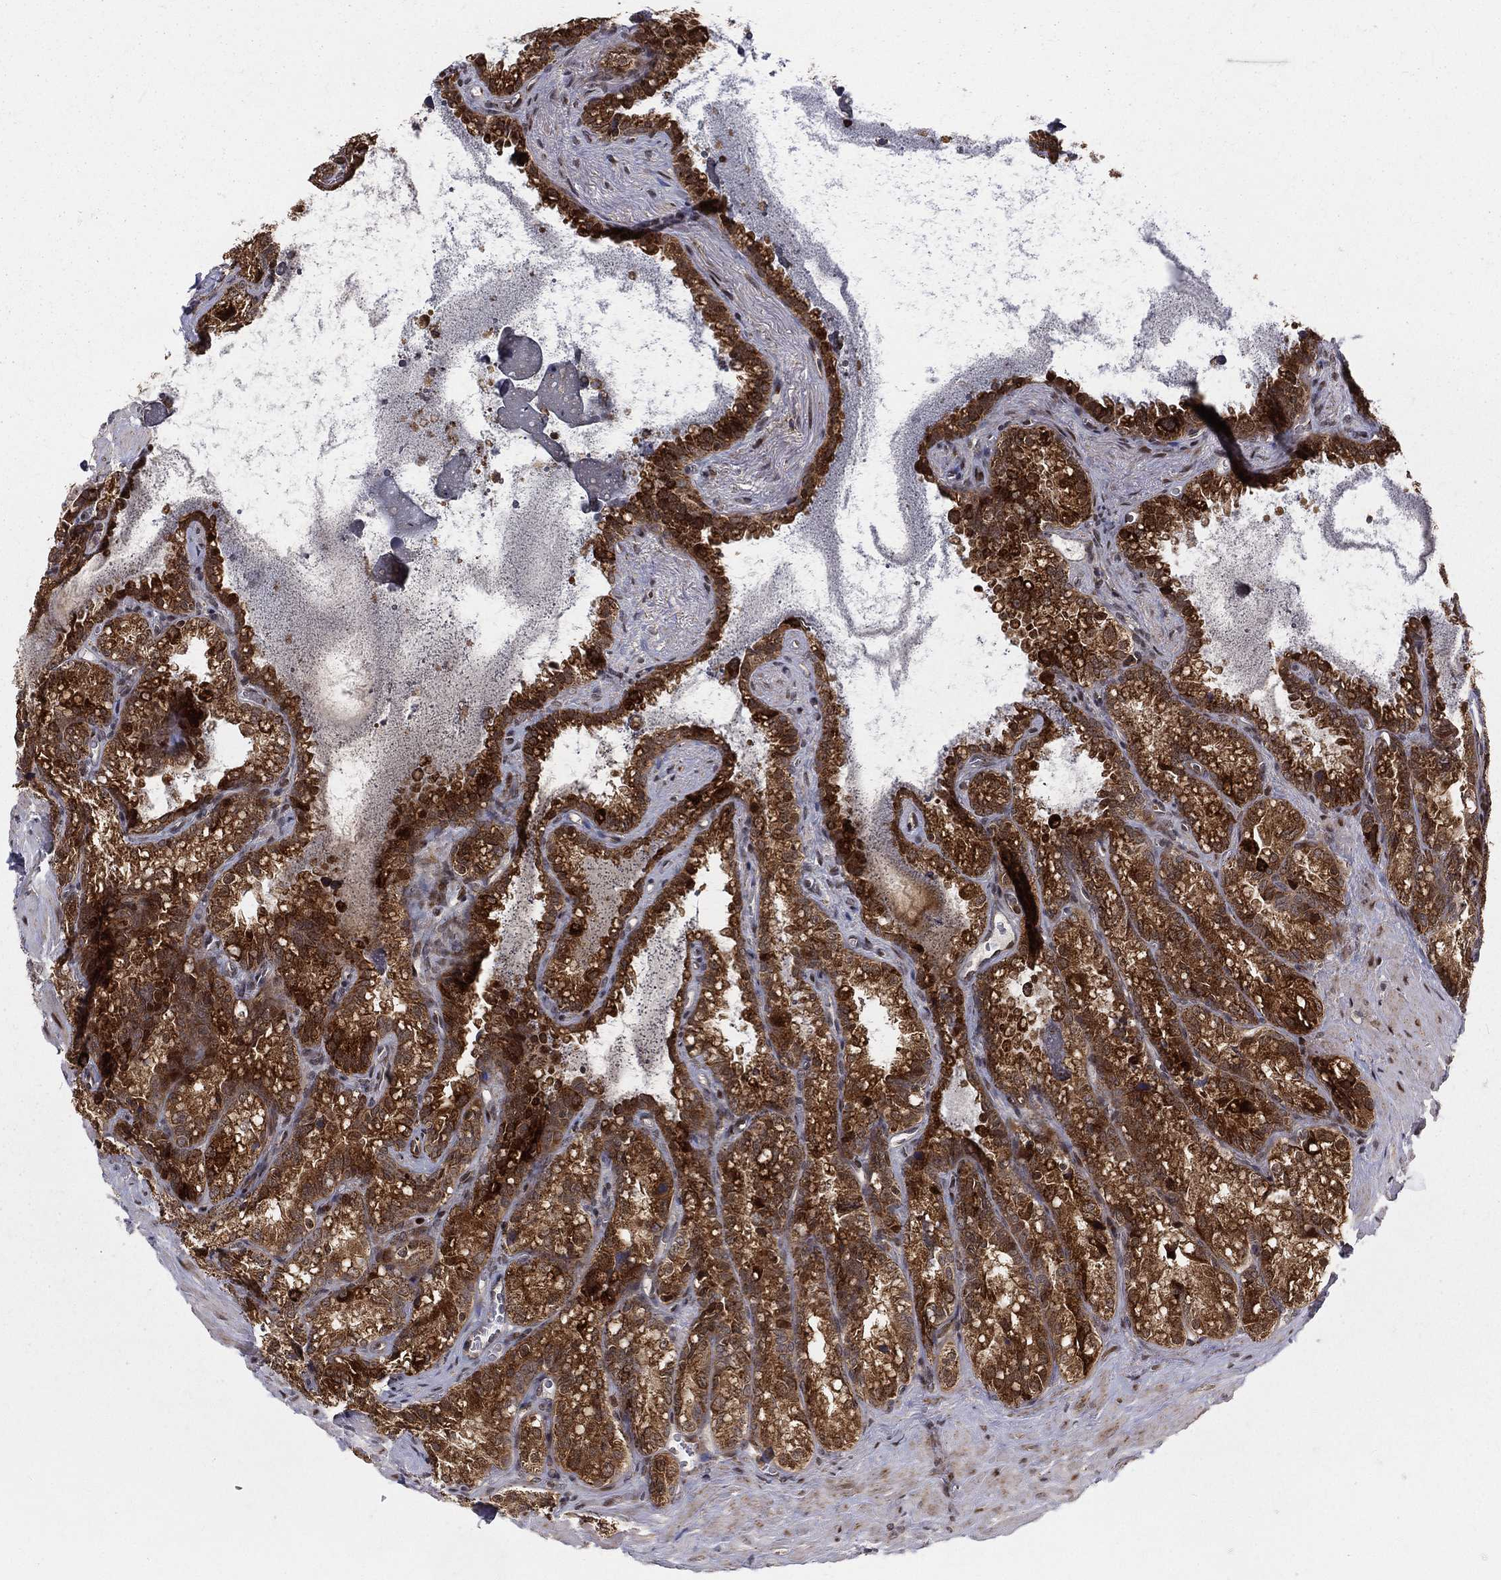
{"staining": {"intensity": "strong", "quantity": "25%-75%", "location": "cytoplasmic/membranous"}, "tissue": "seminal vesicle", "cell_type": "Glandular cells", "image_type": "normal", "snomed": [{"axis": "morphology", "description": "Normal tissue, NOS"}, {"axis": "topography", "description": "Seminal veicle"}], "caption": "Immunohistochemical staining of unremarkable seminal vesicle exhibits high levels of strong cytoplasmic/membranous positivity in approximately 25%-75% of glandular cells. (DAB IHC with brightfield microscopy, high magnification).", "gene": "MDM2", "patient": {"sex": "male", "age": 68}}